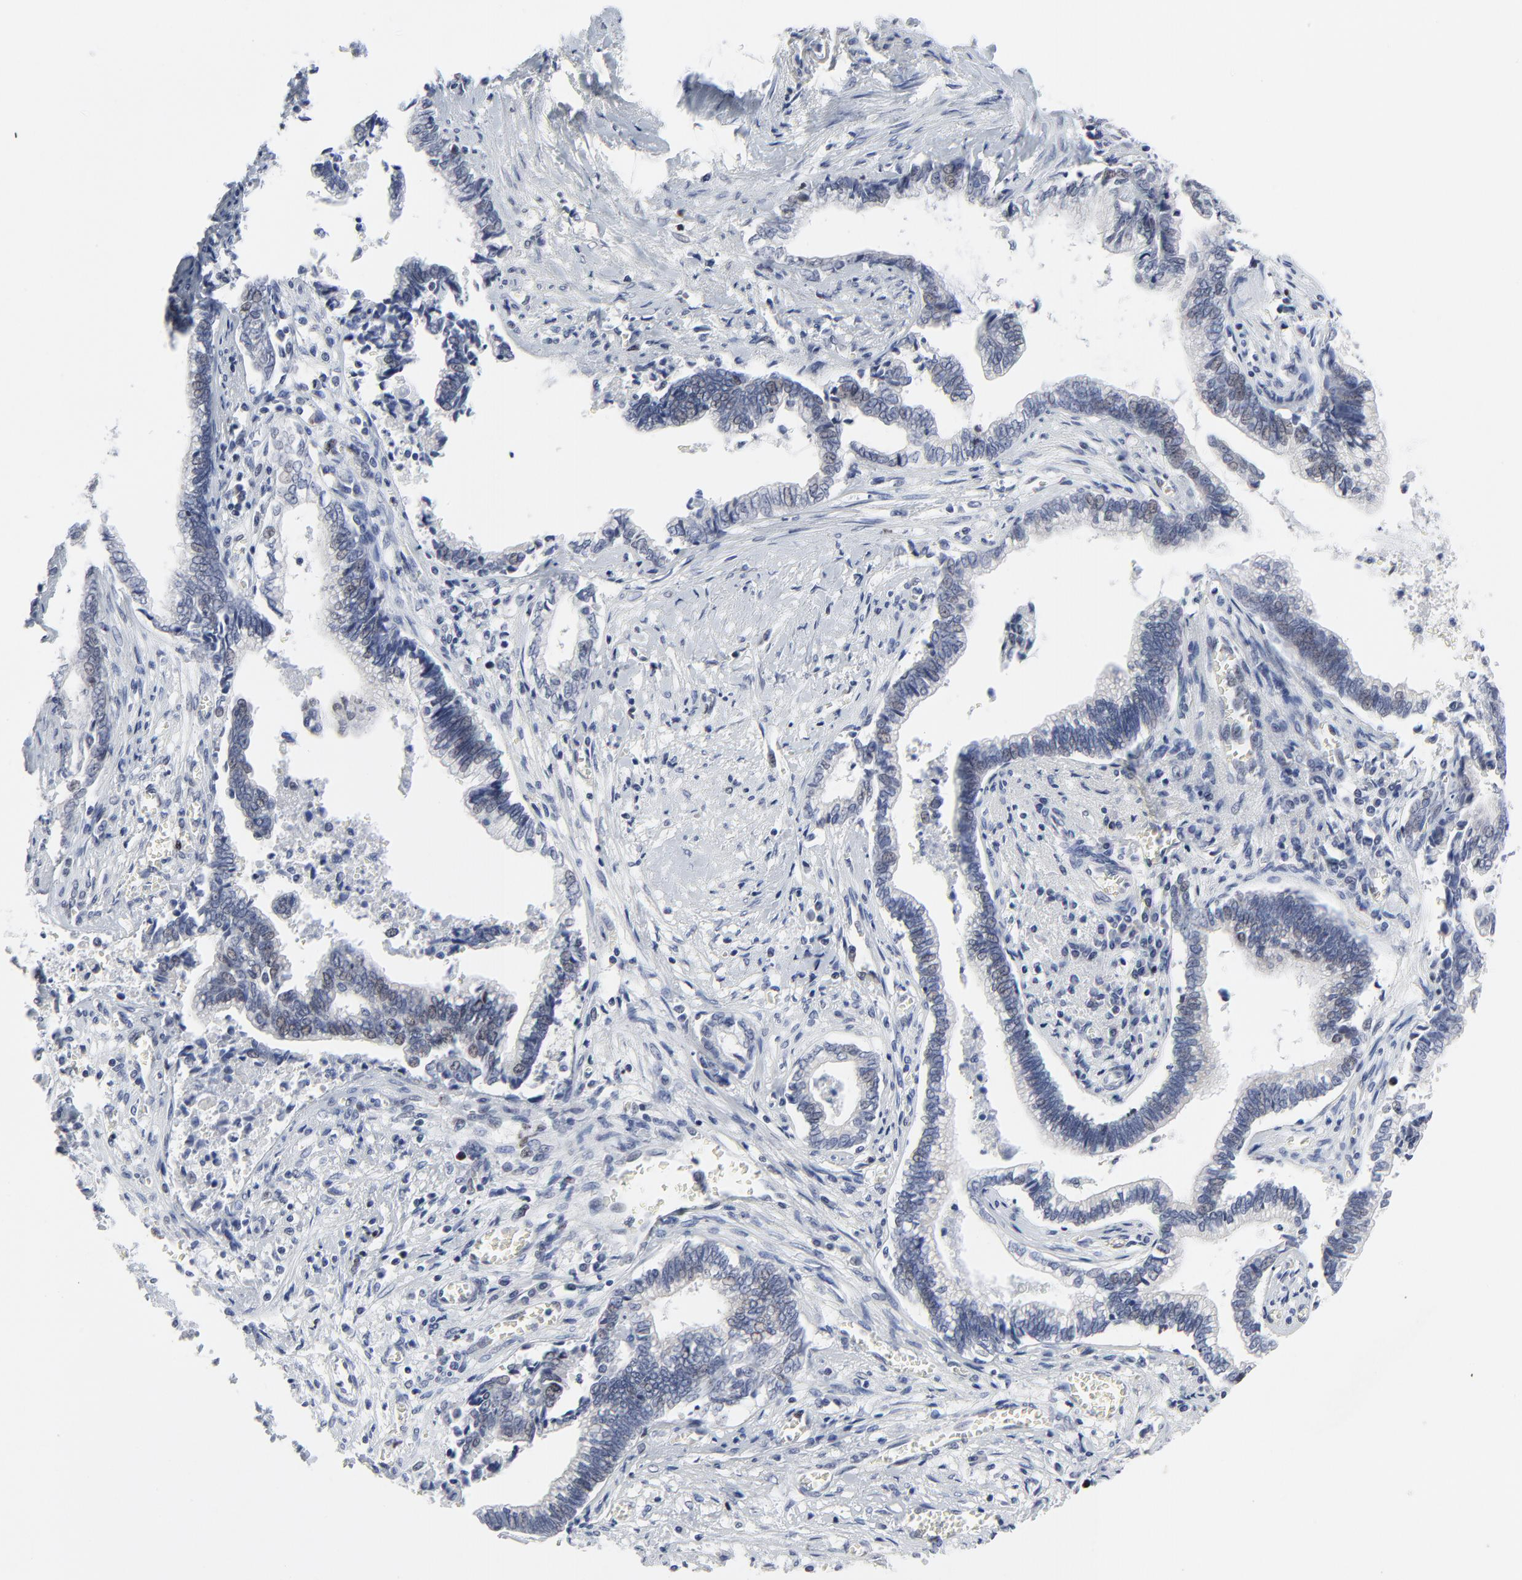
{"staining": {"intensity": "weak", "quantity": "<25%", "location": "nuclear"}, "tissue": "liver cancer", "cell_type": "Tumor cells", "image_type": "cancer", "snomed": [{"axis": "morphology", "description": "Cholangiocarcinoma"}, {"axis": "topography", "description": "Liver"}], "caption": "Protein analysis of liver cancer demonstrates no significant positivity in tumor cells.", "gene": "ZNF589", "patient": {"sex": "male", "age": 57}}